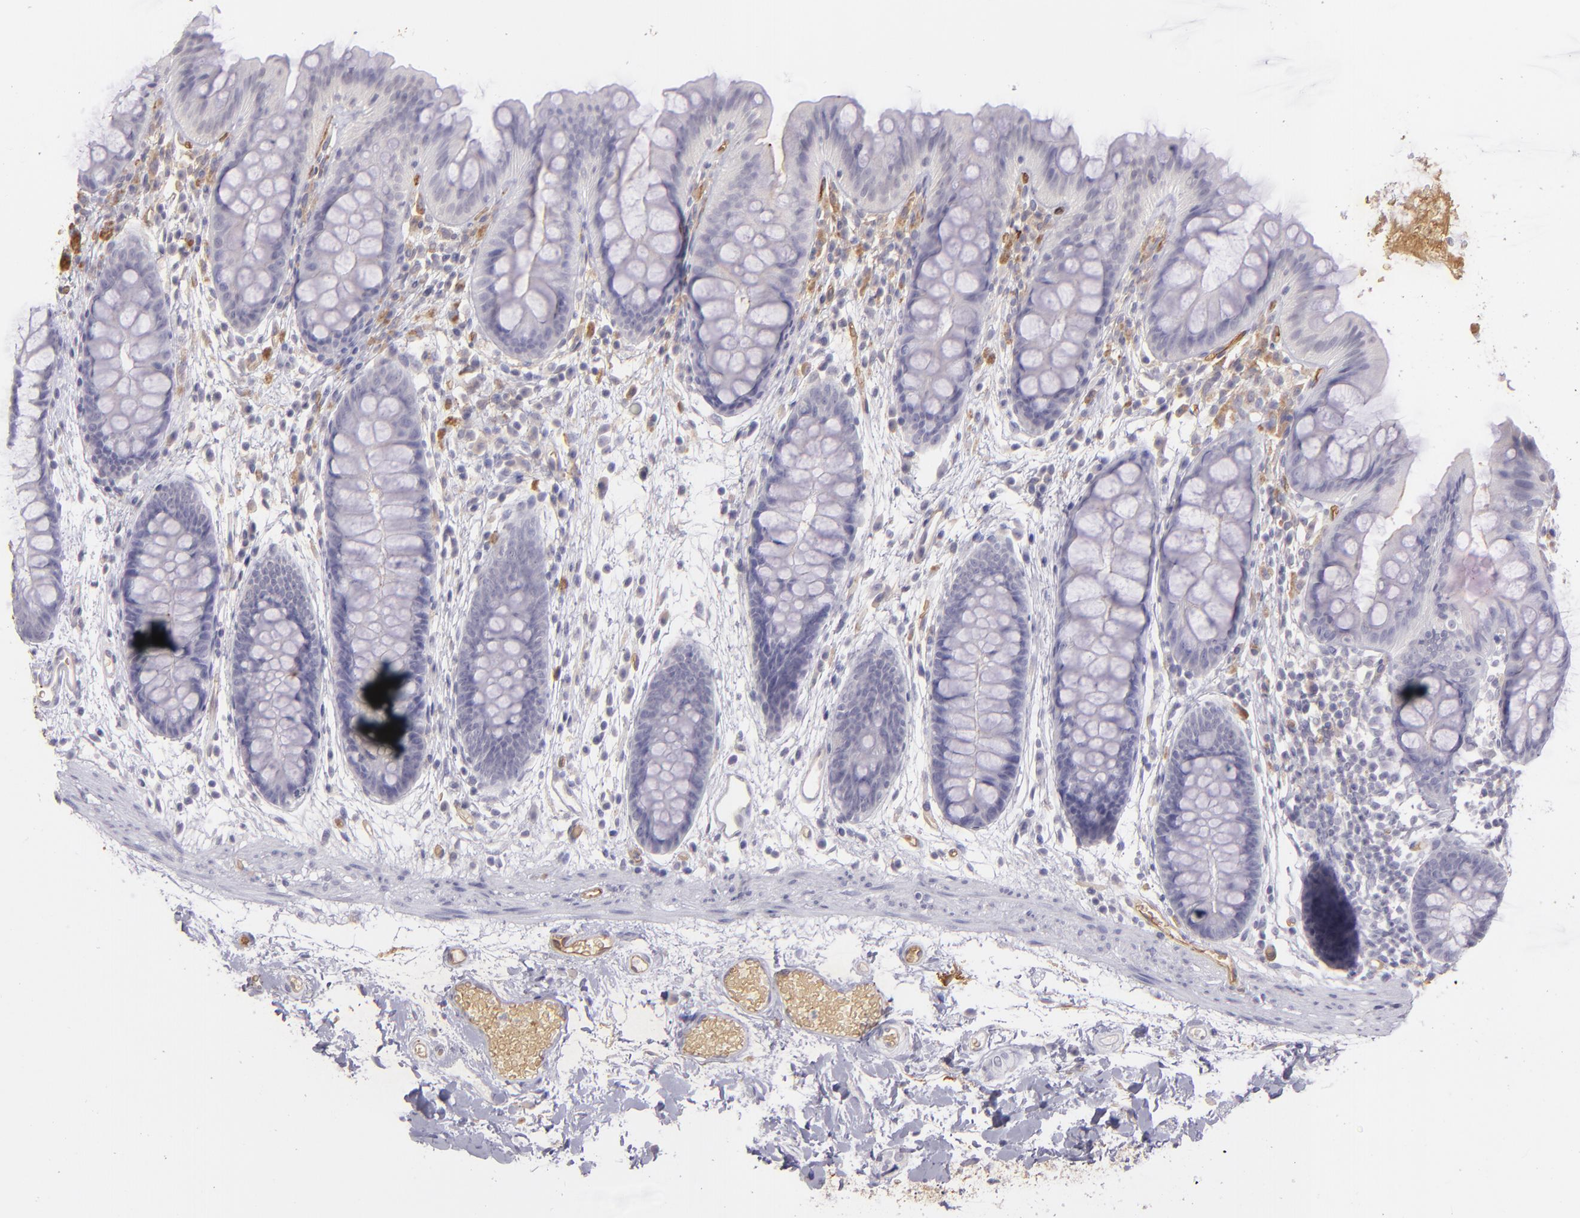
{"staining": {"intensity": "weak", "quantity": "25%-75%", "location": "cytoplasmic/membranous"}, "tissue": "colon", "cell_type": "Endothelial cells", "image_type": "normal", "snomed": [{"axis": "morphology", "description": "Normal tissue, NOS"}, {"axis": "topography", "description": "Smooth muscle"}, {"axis": "topography", "description": "Colon"}], "caption": "Human colon stained with a brown dye reveals weak cytoplasmic/membranous positive positivity in approximately 25%-75% of endothelial cells.", "gene": "ACE", "patient": {"sex": "male", "age": 67}}